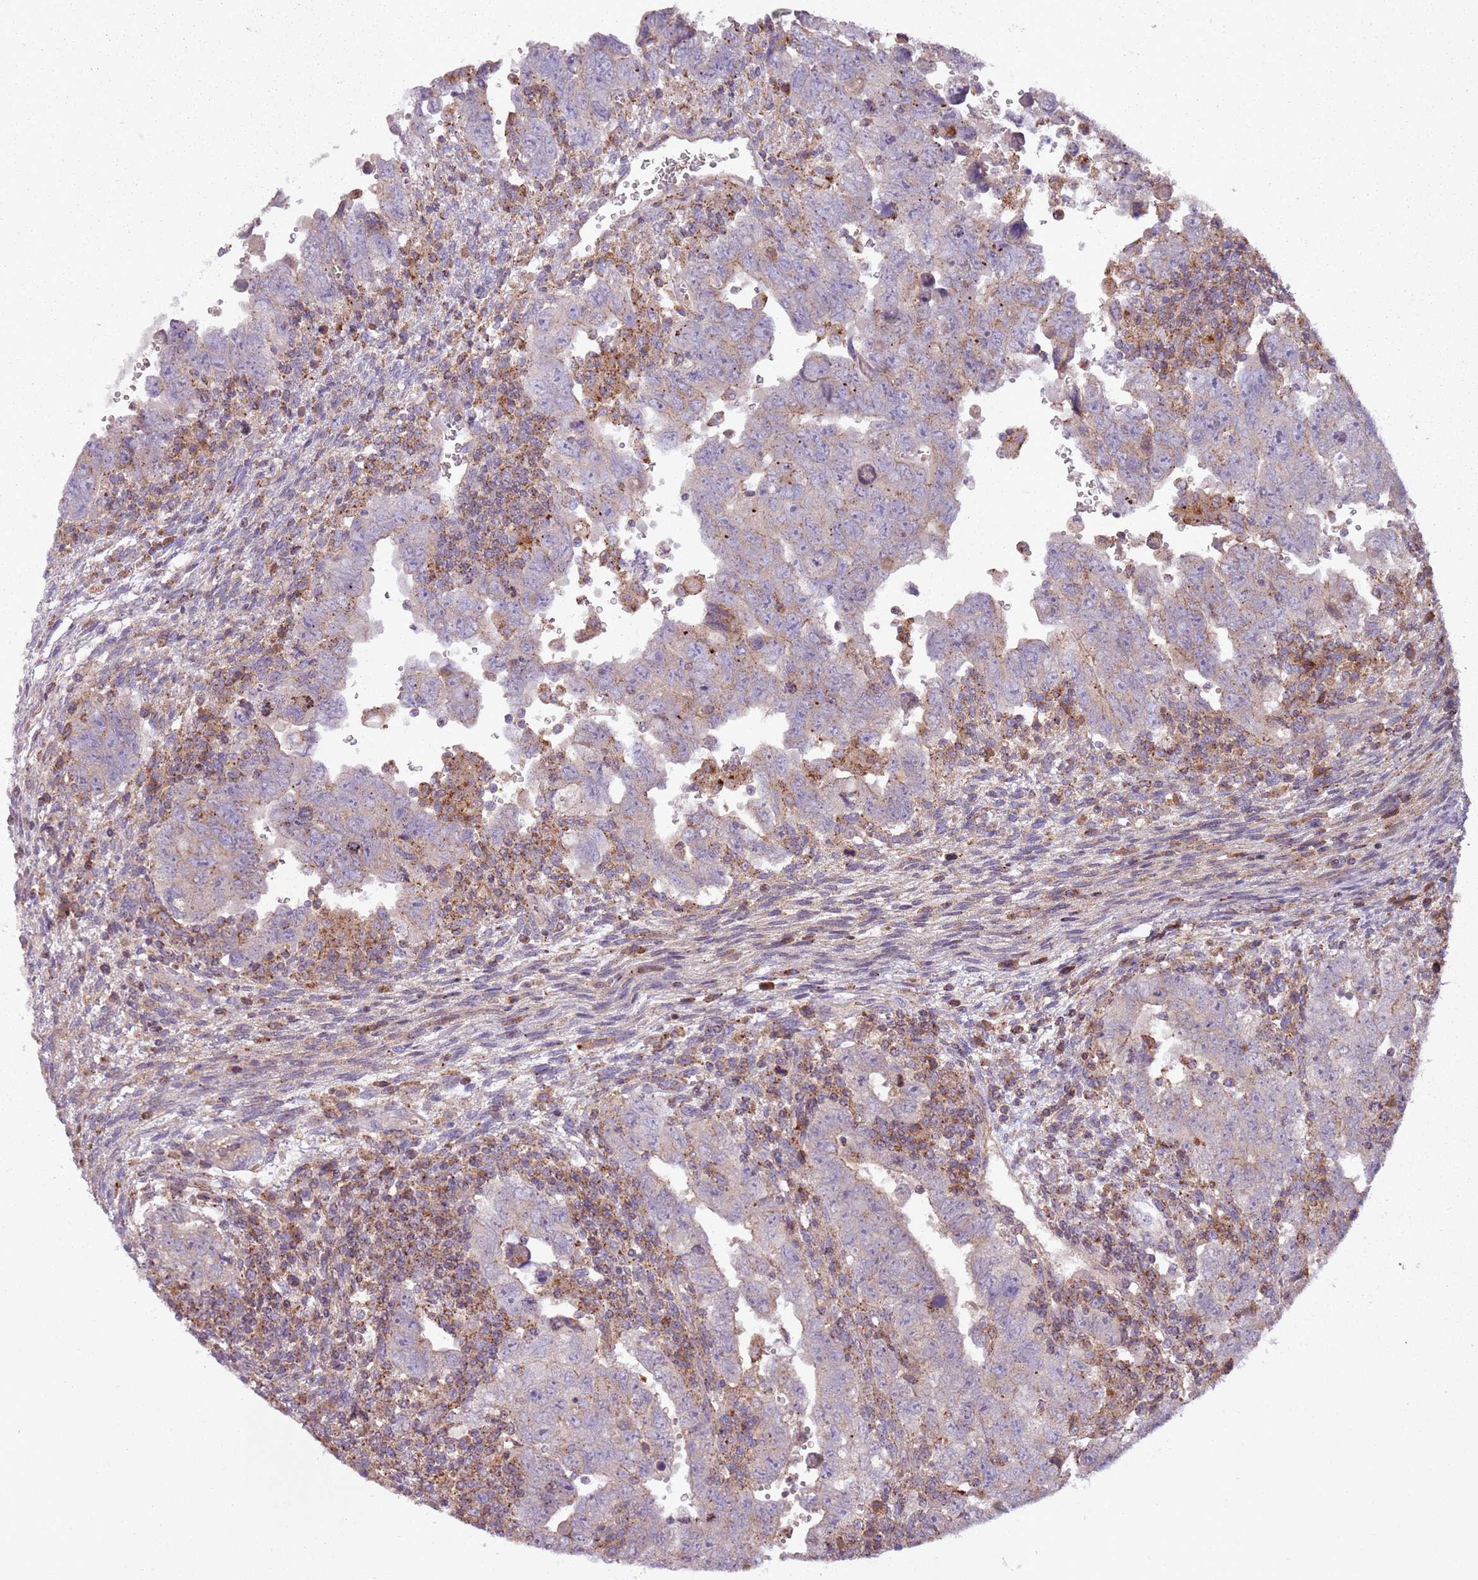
{"staining": {"intensity": "weak", "quantity": "<25%", "location": "cytoplasmic/membranous"}, "tissue": "testis cancer", "cell_type": "Tumor cells", "image_type": "cancer", "snomed": [{"axis": "morphology", "description": "Carcinoma, Embryonal, NOS"}, {"axis": "topography", "description": "Testis"}], "caption": "There is no significant expression in tumor cells of embryonal carcinoma (testis).", "gene": "ANKRD24", "patient": {"sex": "male", "age": 28}}